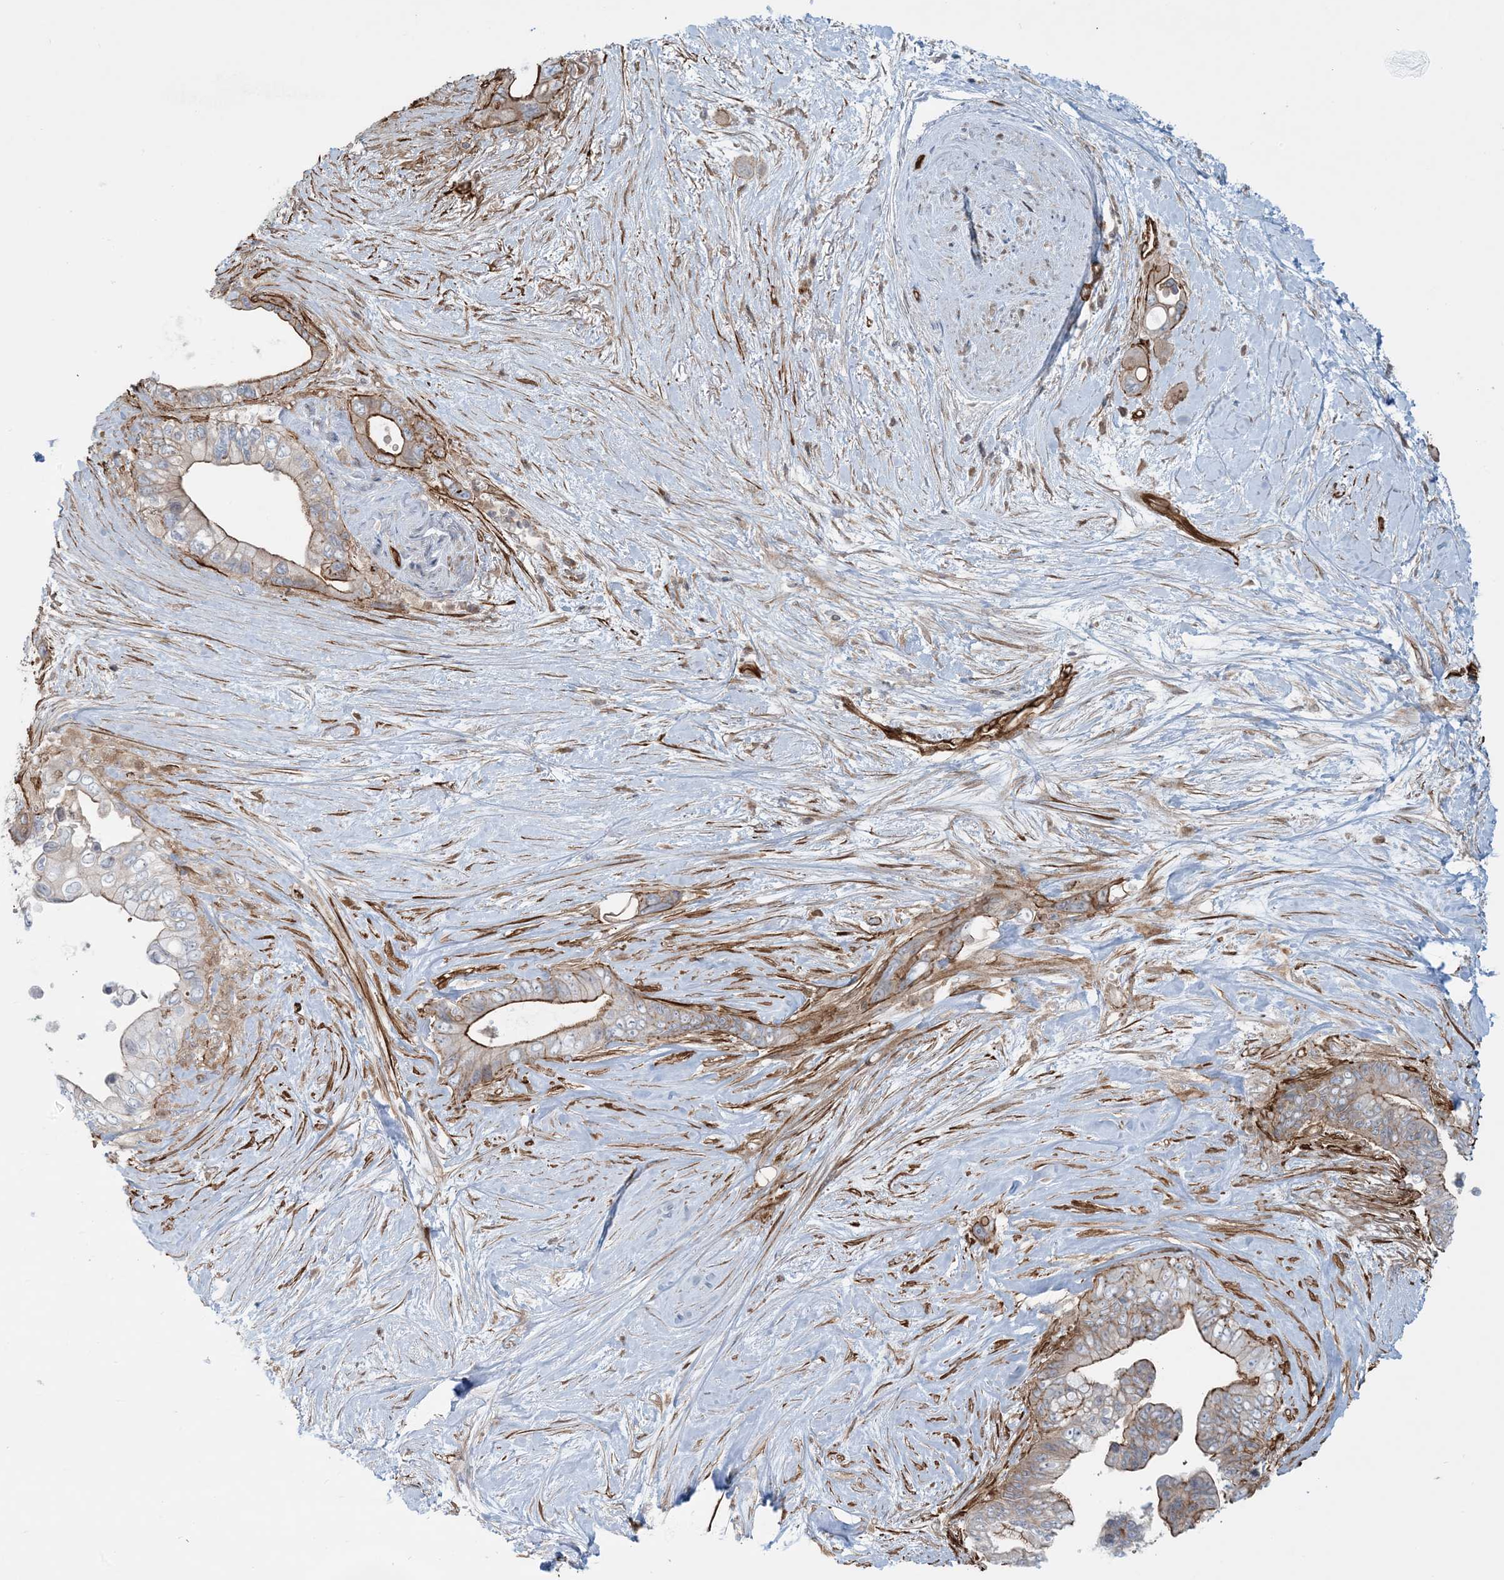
{"staining": {"intensity": "strong", "quantity": "25%-75%", "location": "cytoplasmic/membranous"}, "tissue": "pancreatic cancer", "cell_type": "Tumor cells", "image_type": "cancer", "snomed": [{"axis": "morphology", "description": "Adenocarcinoma, NOS"}, {"axis": "topography", "description": "Pancreas"}], "caption": "Tumor cells display high levels of strong cytoplasmic/membranous staining in approximately 25%-75% of cells in human adenocarcinoma (pancreatic). (DAB IHC, brown staining for protein, blue staining for nuclei).", "gene": "PPM1F", "patient": {"sex": "female", "age": 72}}